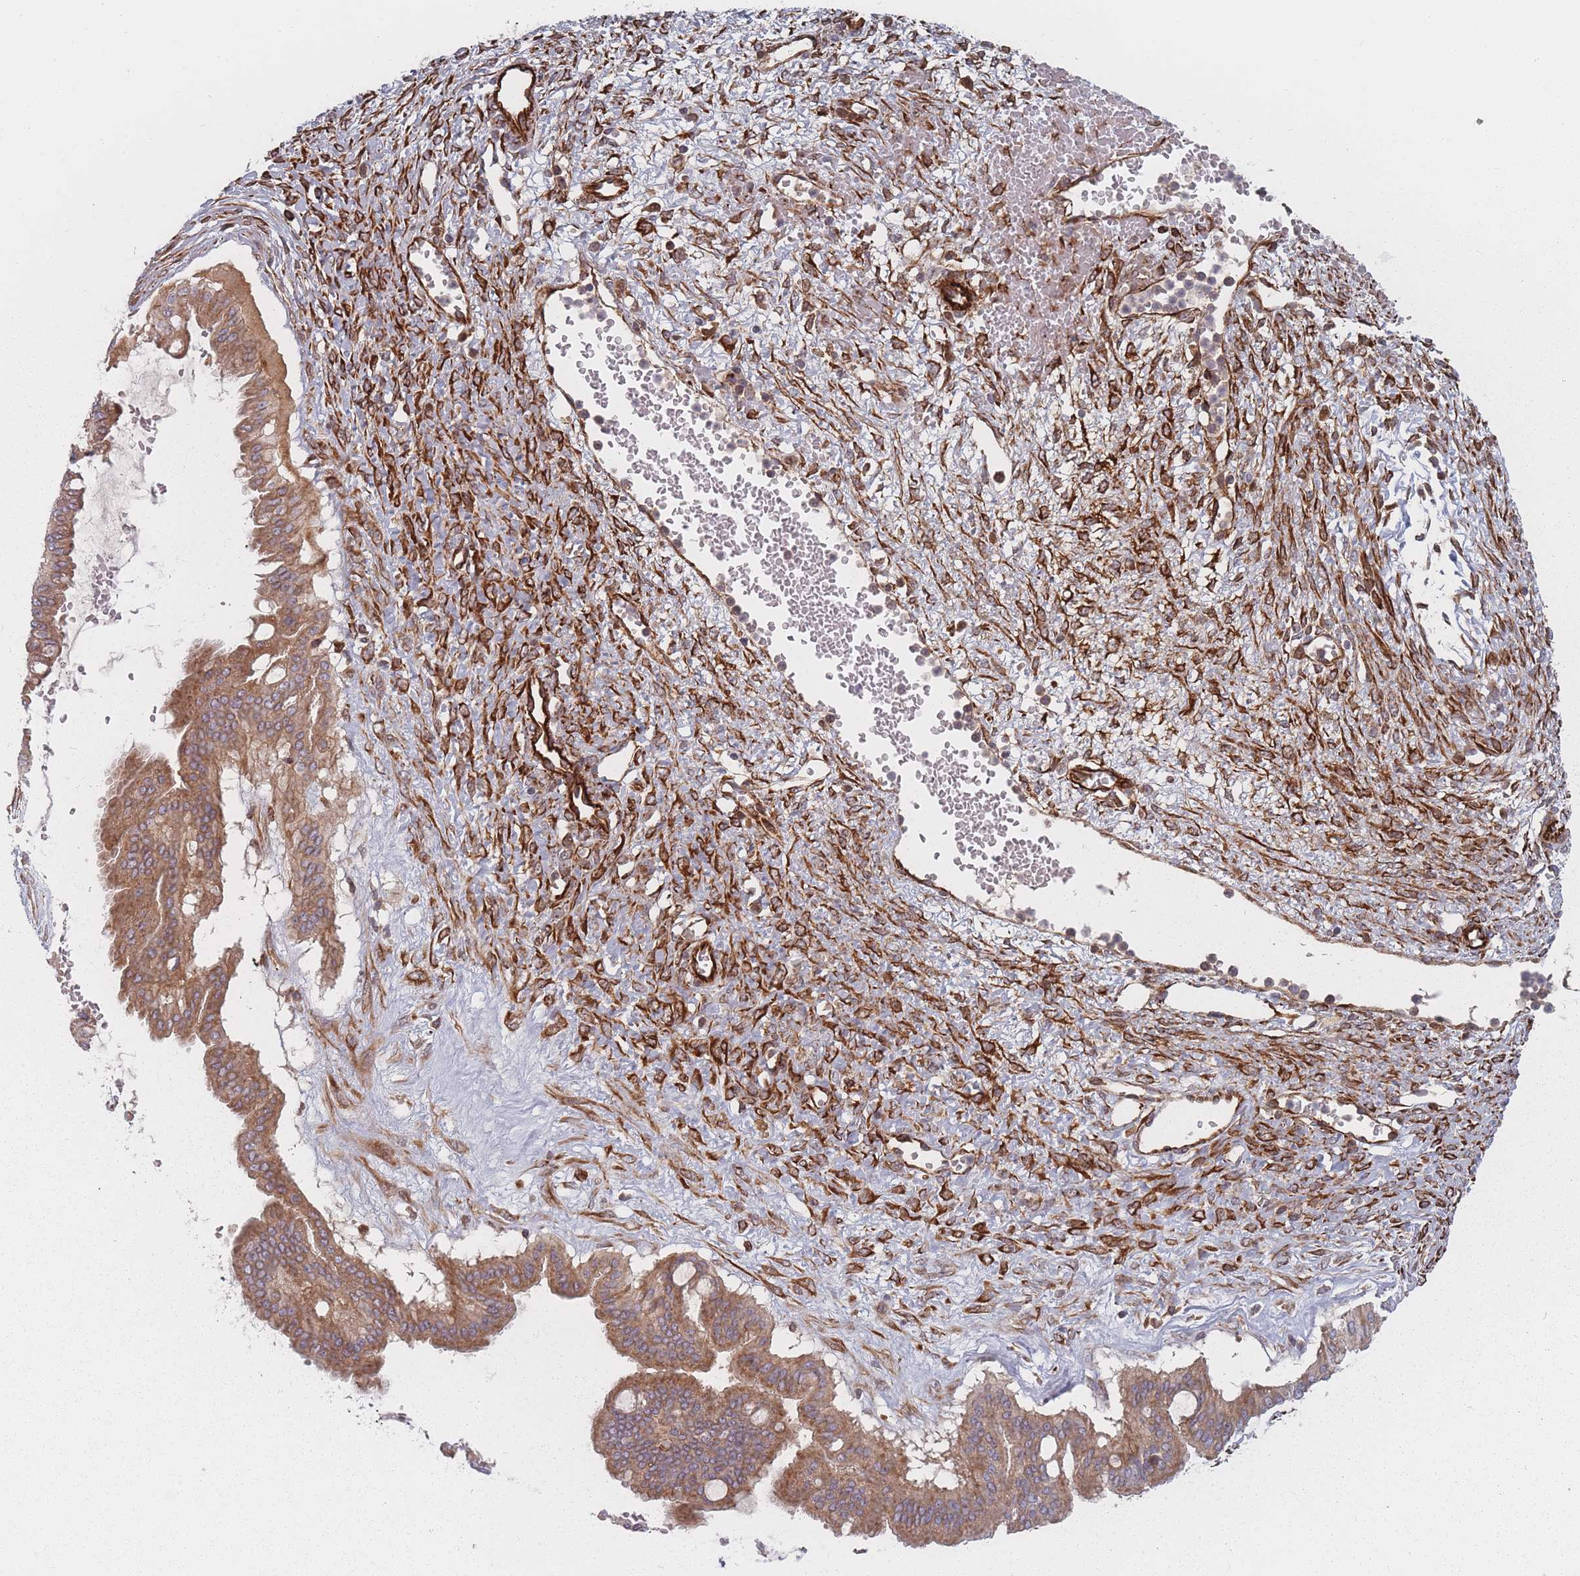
{"staining": {"intensity": "moderate", "quantity": ">75%", "location": "cytoplasmic/membranous"}, "tissue": "ovarian cancer", "cell_type": "Tumor cells", "image_type": "cancer", "snomed": [{"axis": "morphology", "description": "Cystadenocarcinoma, mucinous, NOS"}, {"axis": "topography", "description": "Ovary"}], "caption": "Immunohistochemical staining of human mucinous cystadenocarcinoma (ovarian) demonstrates medium levels of moderate cytoplasmic/membranous staining in approximately >75% of tumor cells.", "gene": "EEF1AKMT2", "patient": {"sex": "female", "age": 73}}